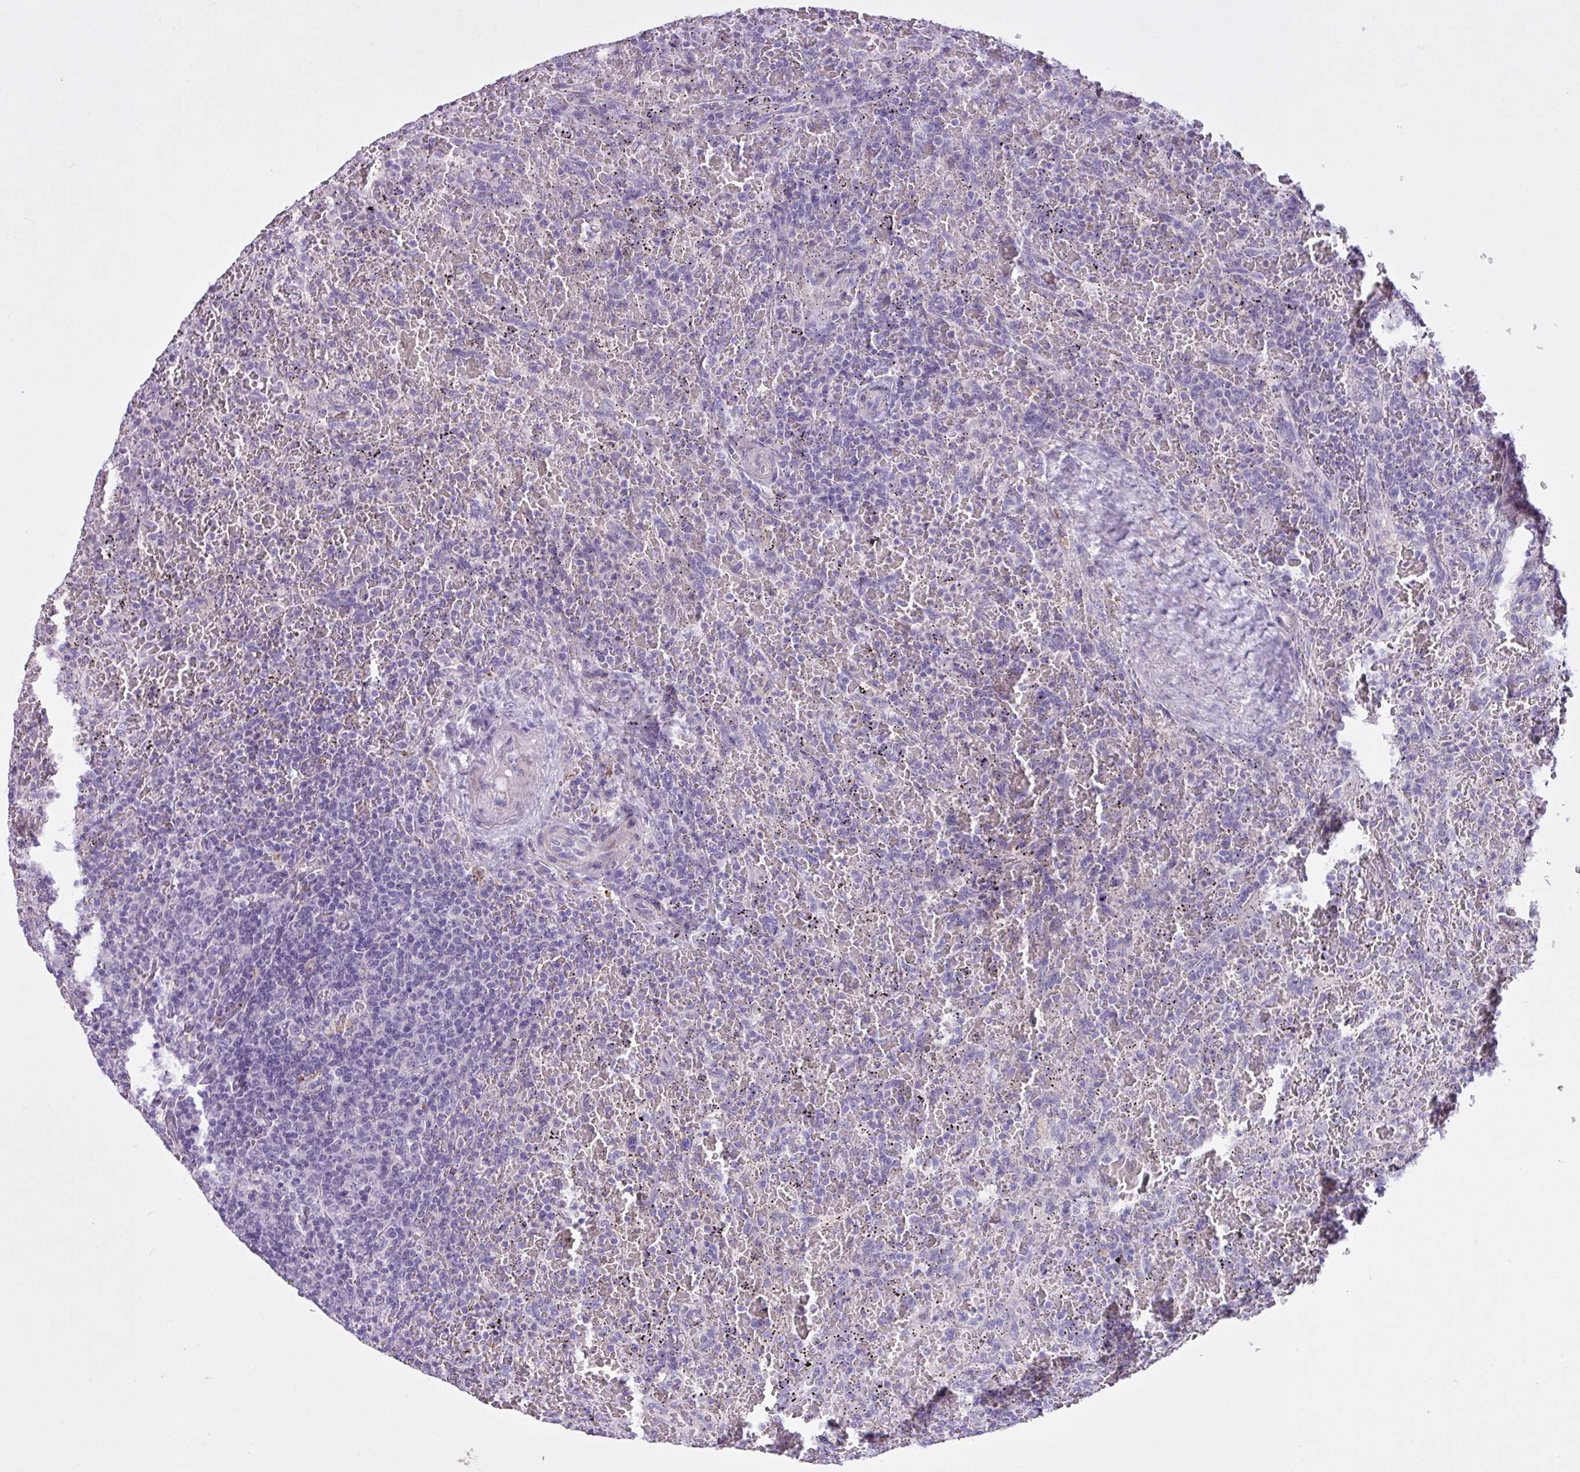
{"staining": {"intensity": "negative", "quantity": "none", "location": "none"}, "tissue": "lymphoma", "cell_type": "Tumor cells", "image_type": "cancer", "snomed": [{"axis": "morphology", "description": "Malignant lymphoma, non-Hodgkin's type, Low grade"}, {"axis": "topography", "description": "Spleen"}], "caption": "An immunohistochemistry histopathology image of lymphoma is shown. There is no staining in tumor cells of lymphoma.", "gene": "CD248", "patient": {"sex": "female", "age": 64}}